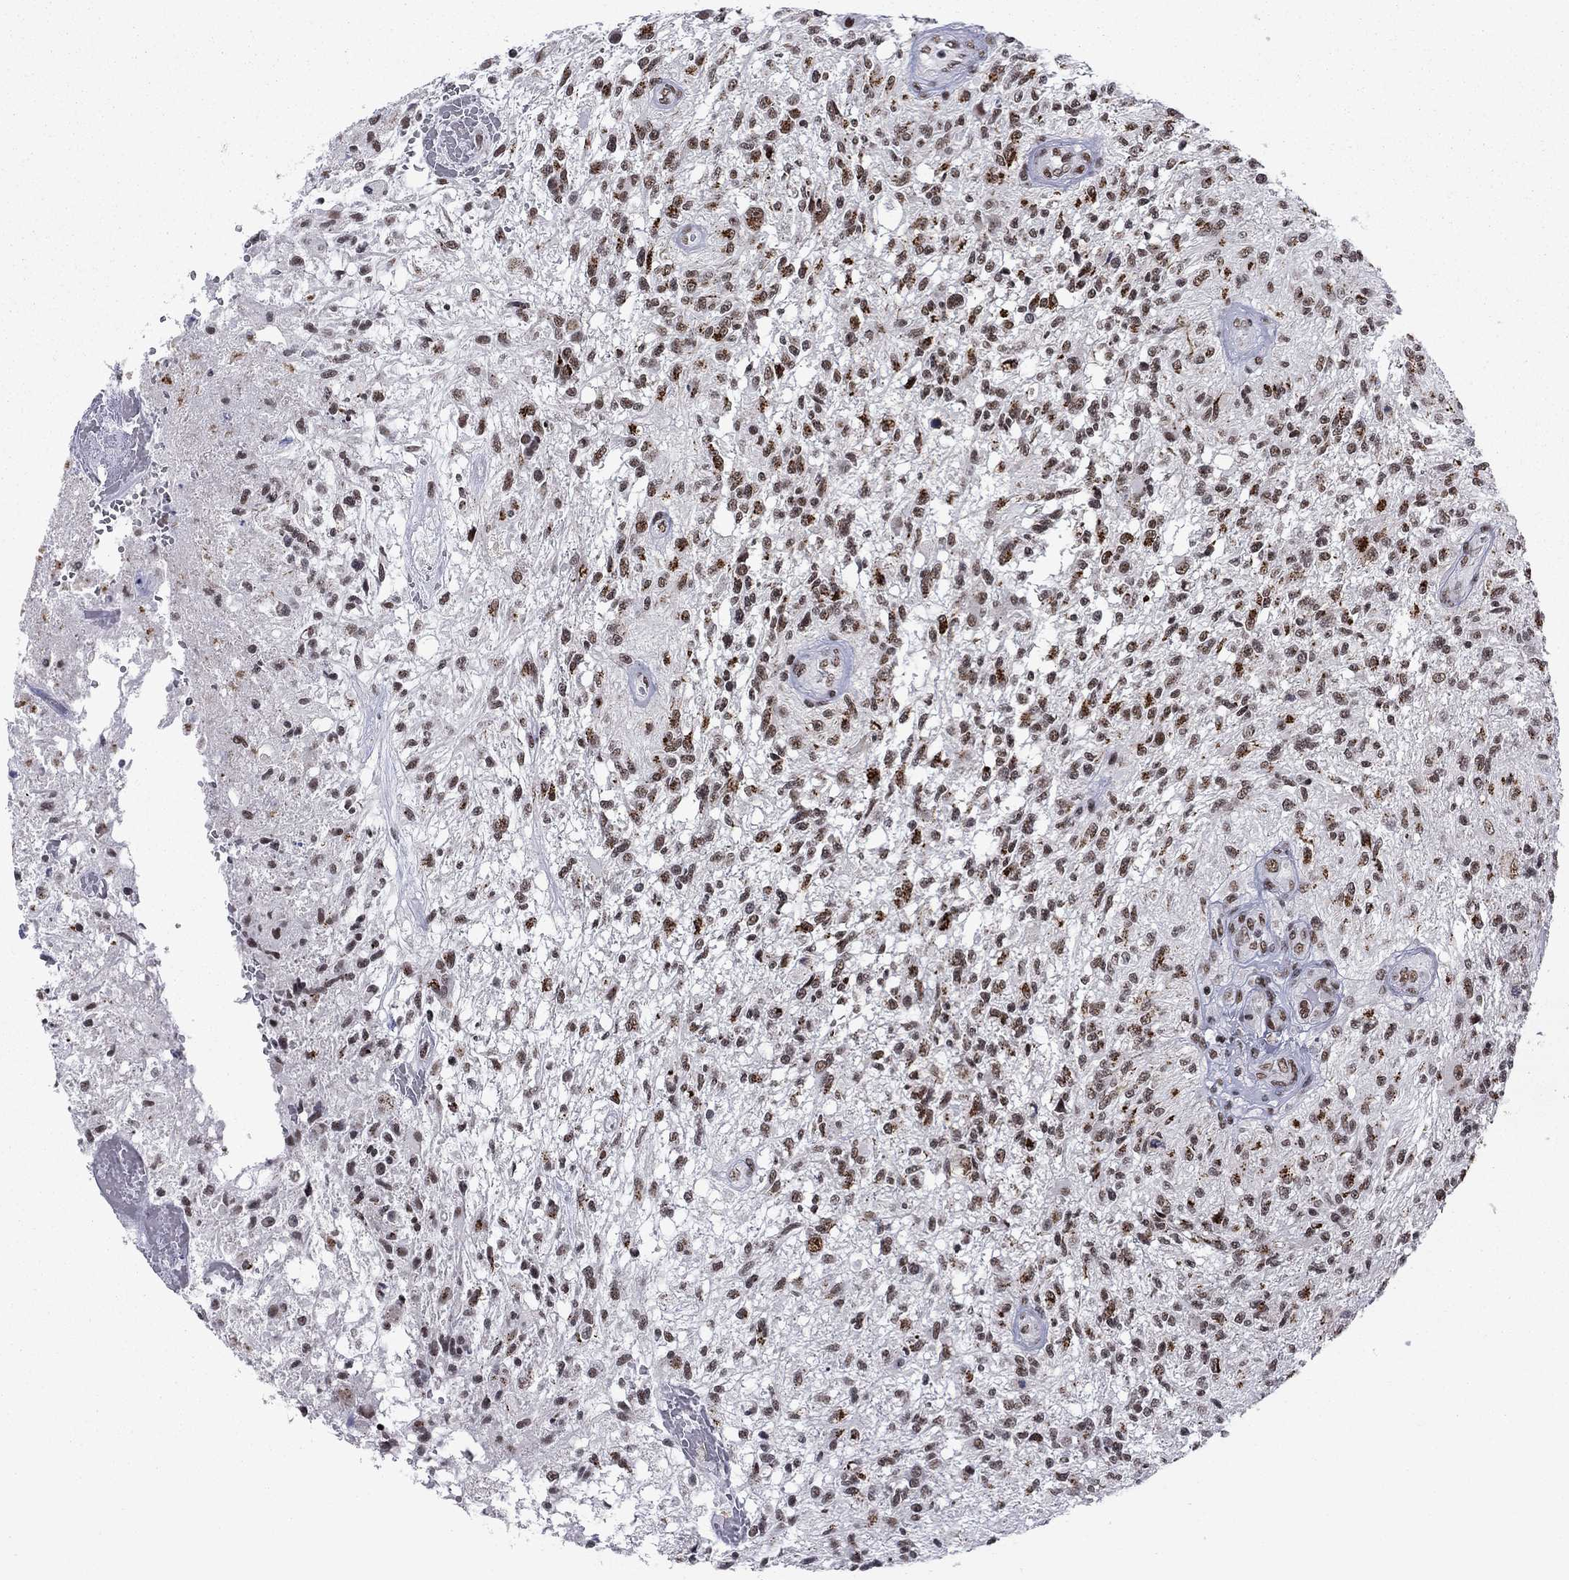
{"staining": {"intensity": "moderate", "quantity": "25%-75%", "location": "nuclear"}, "tissue": "glioma", "cell_type": "Tumor cells", "image_type": "cancer", "snomed": [{"axis": "morphology", "description": "Glioma, malignant, High grade"}, {"axis": "topography", "description": "Brain"}], "caption": "The image shows immunohistochemical staining of glioma. There is moderate nuclear expression is identified in approximately 25%-75% of tumor cells. Nuclei are stained in blue.", "gene": "ETV5", "patient": {"sex": "male", "age": 56}}